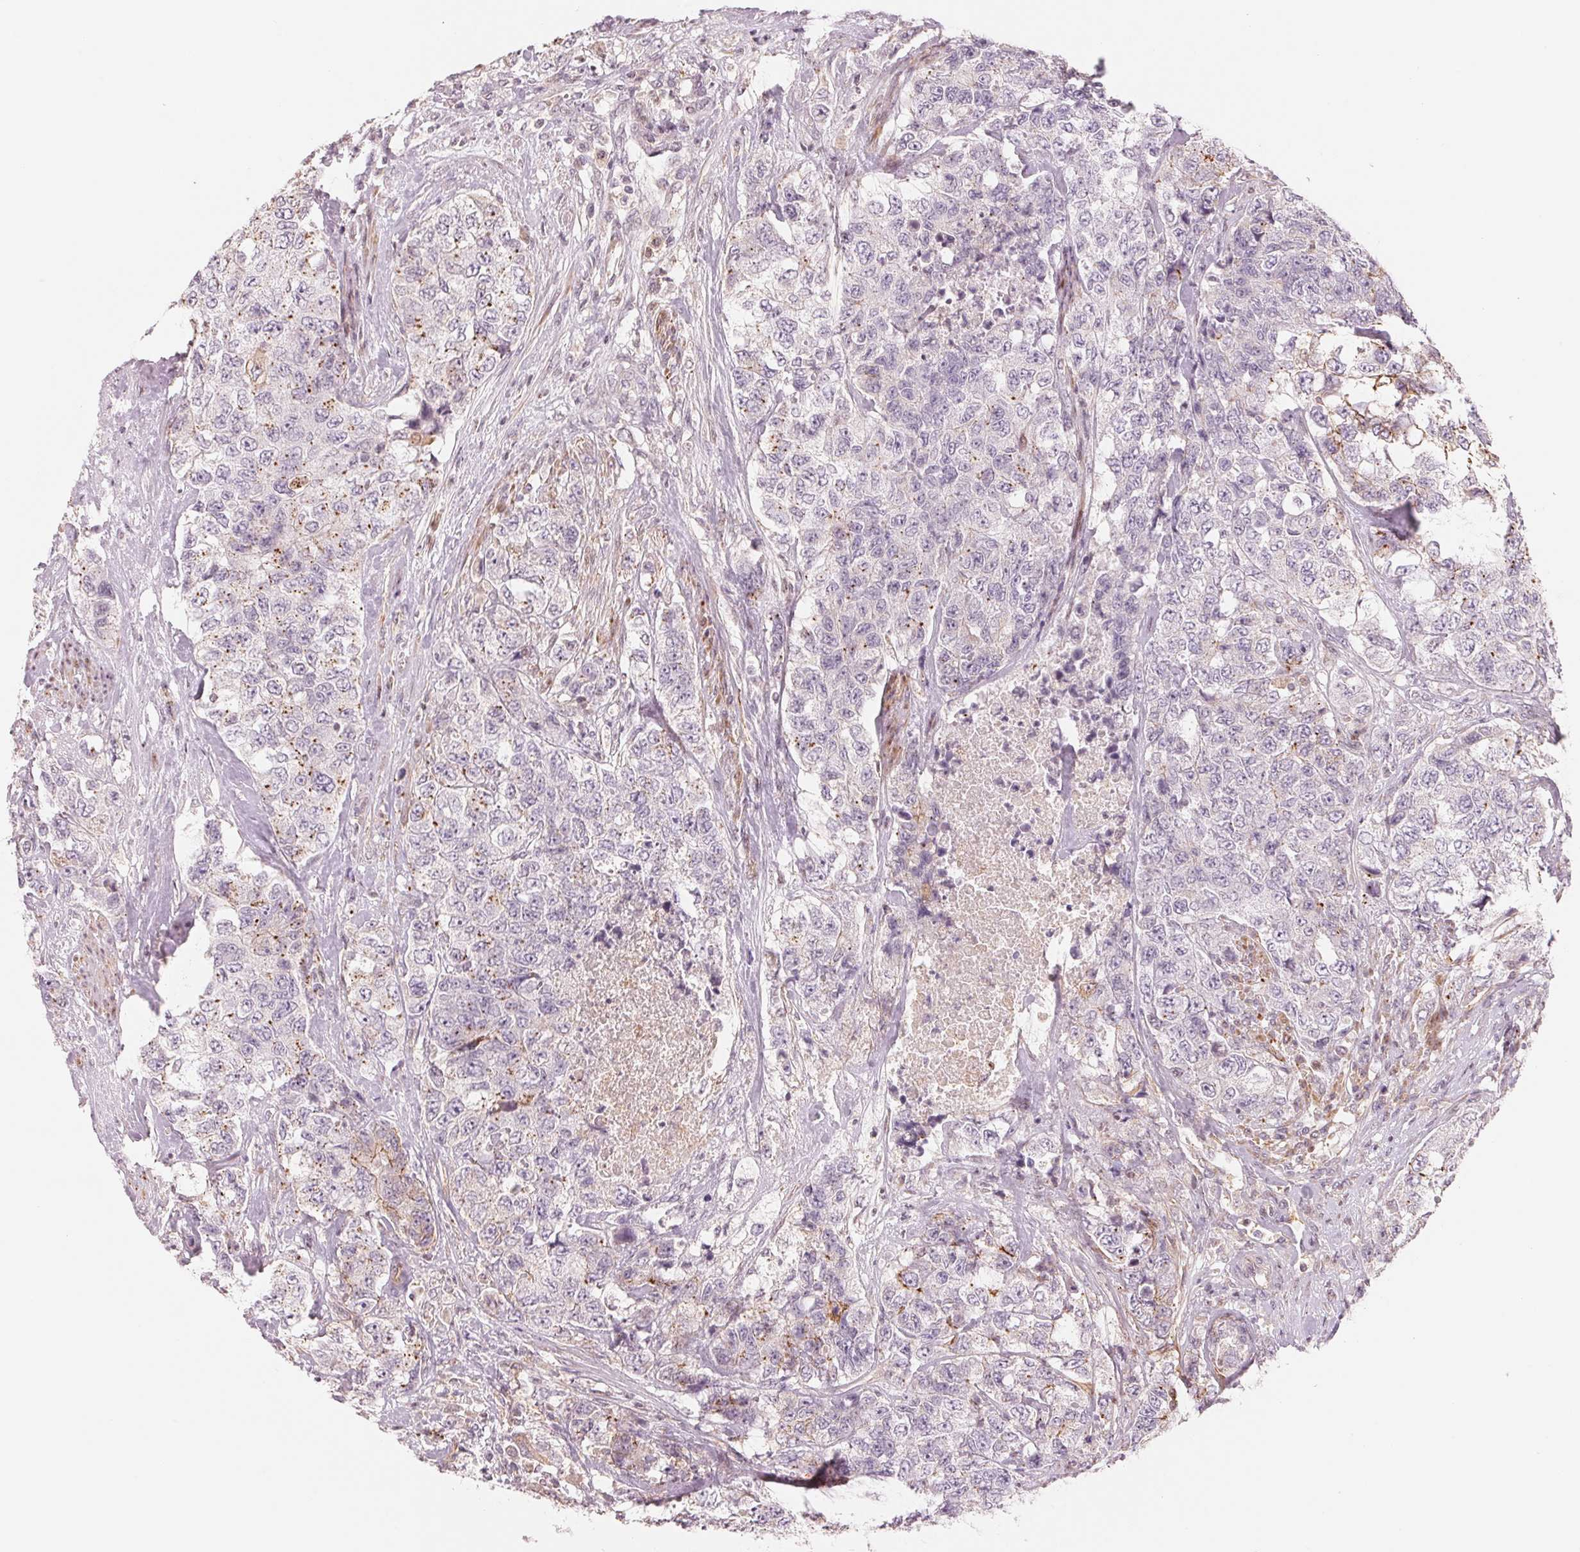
{"staining": {"intensity": "moderate", "quantity": "<25%", "location": "cytoplasmic/membranous"}, "tissue": "urothelial cancer", "cell_type": "Tumor cells", "image_type": "cancer", "snomed": [{"axis": "morphology", "description": "Urothelial carcinoma, High grade"}, {"axis": "topography", "description": "Urinary bladder"}], "caption": "Human urothelial cancer stained with a protein marker shows moderate staining in tumor cells.", "gene": "SLC17A4", "patient": {"sex": "female", "age": 78}}